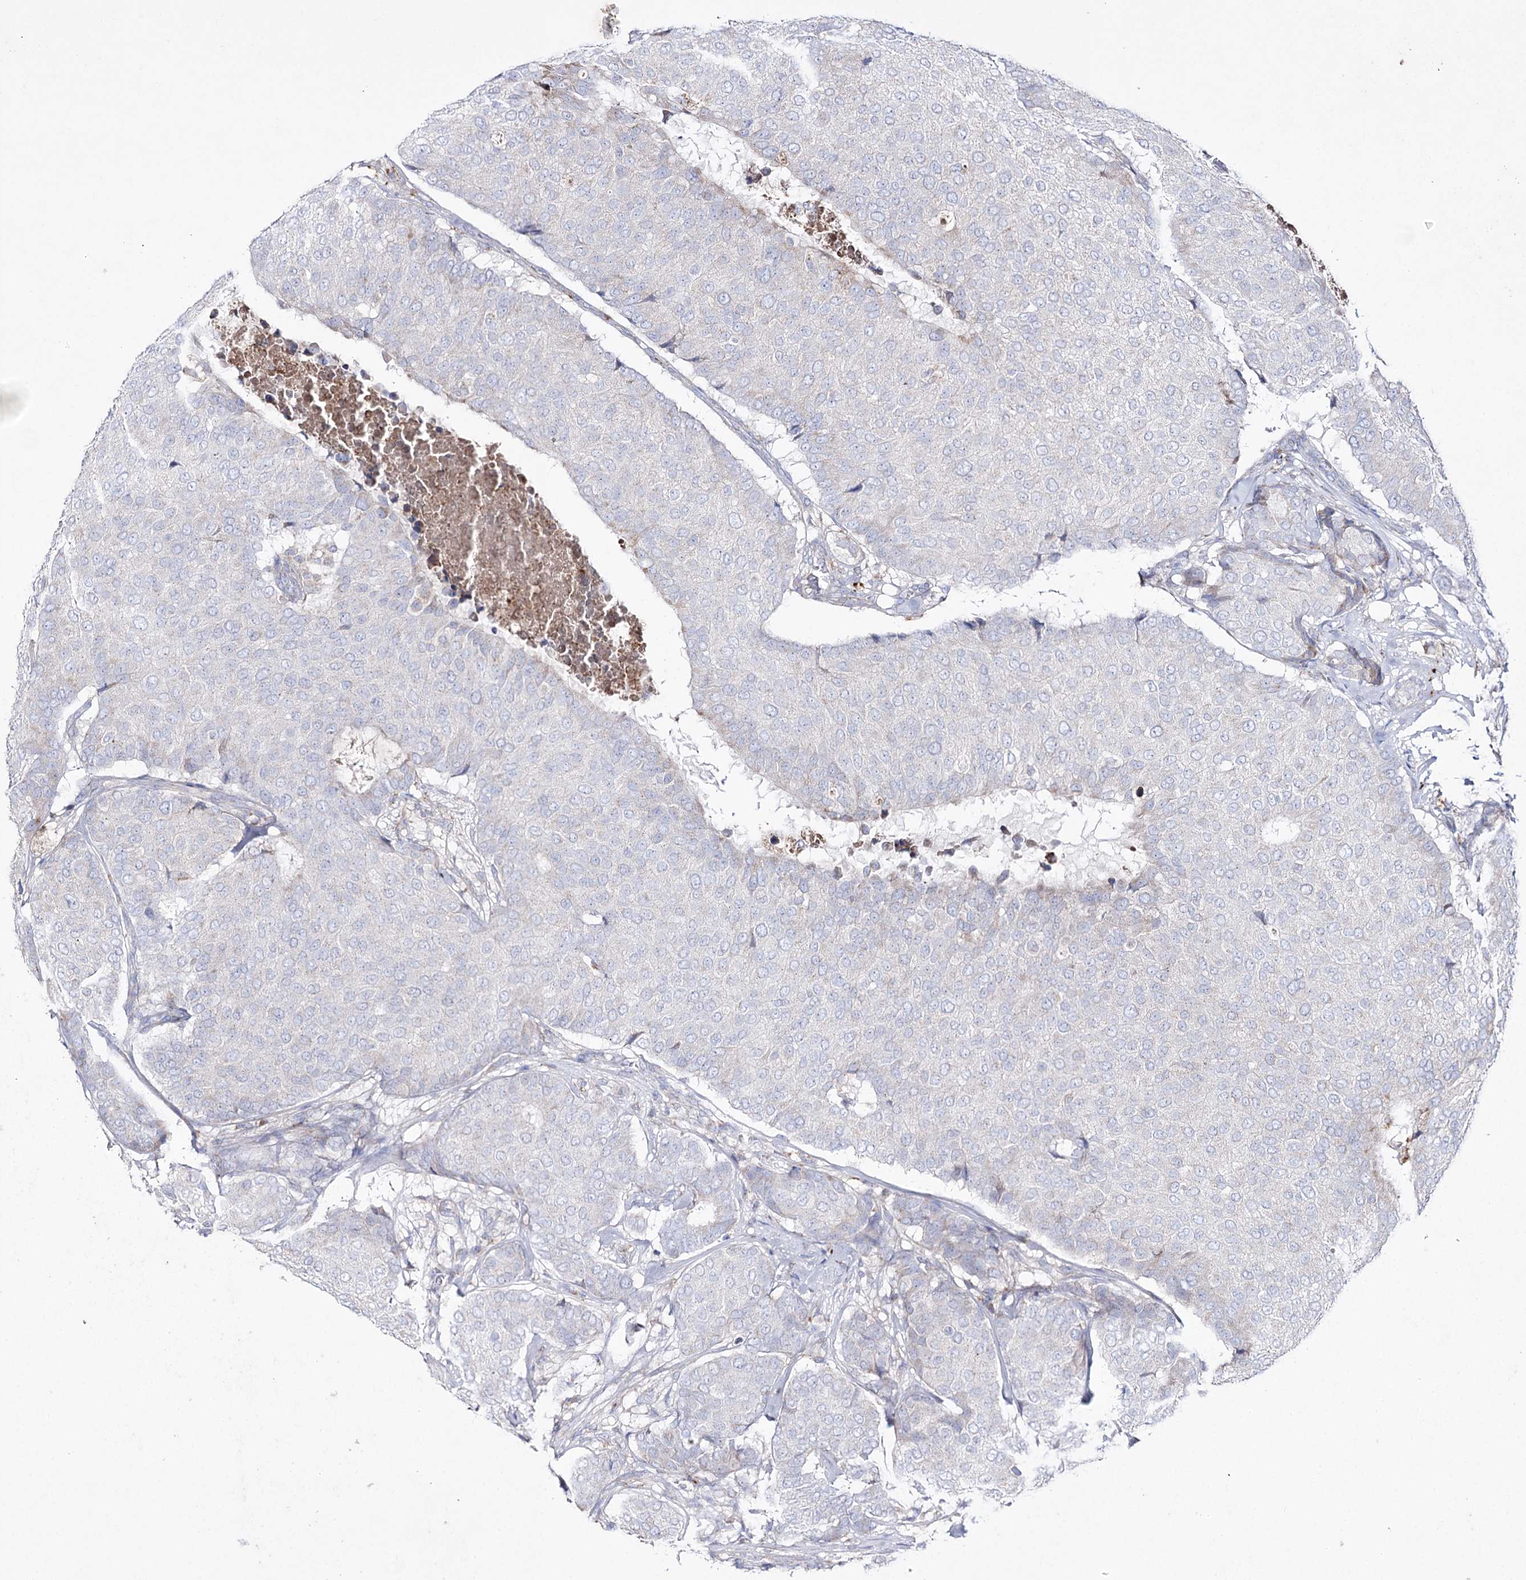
{"staining": {"intensity": "negative", "quantity": "none", "location": "none"}, "tissue": "breast cancer", "cell_type": "Tumor cells", "image_type": "cancer", "snomed": [{"axis": "morphology", "description": "Duct carcinoma"}, {"axis": "topography", "description": "Breast"}], "caption": "Infiltrating ductal carcinoma (breast) was stained to show a protein in brown. There is no significant positivity in tumor cells.", "gene": "NAGLU", "patient": {"sex": "female", "age": 75}}